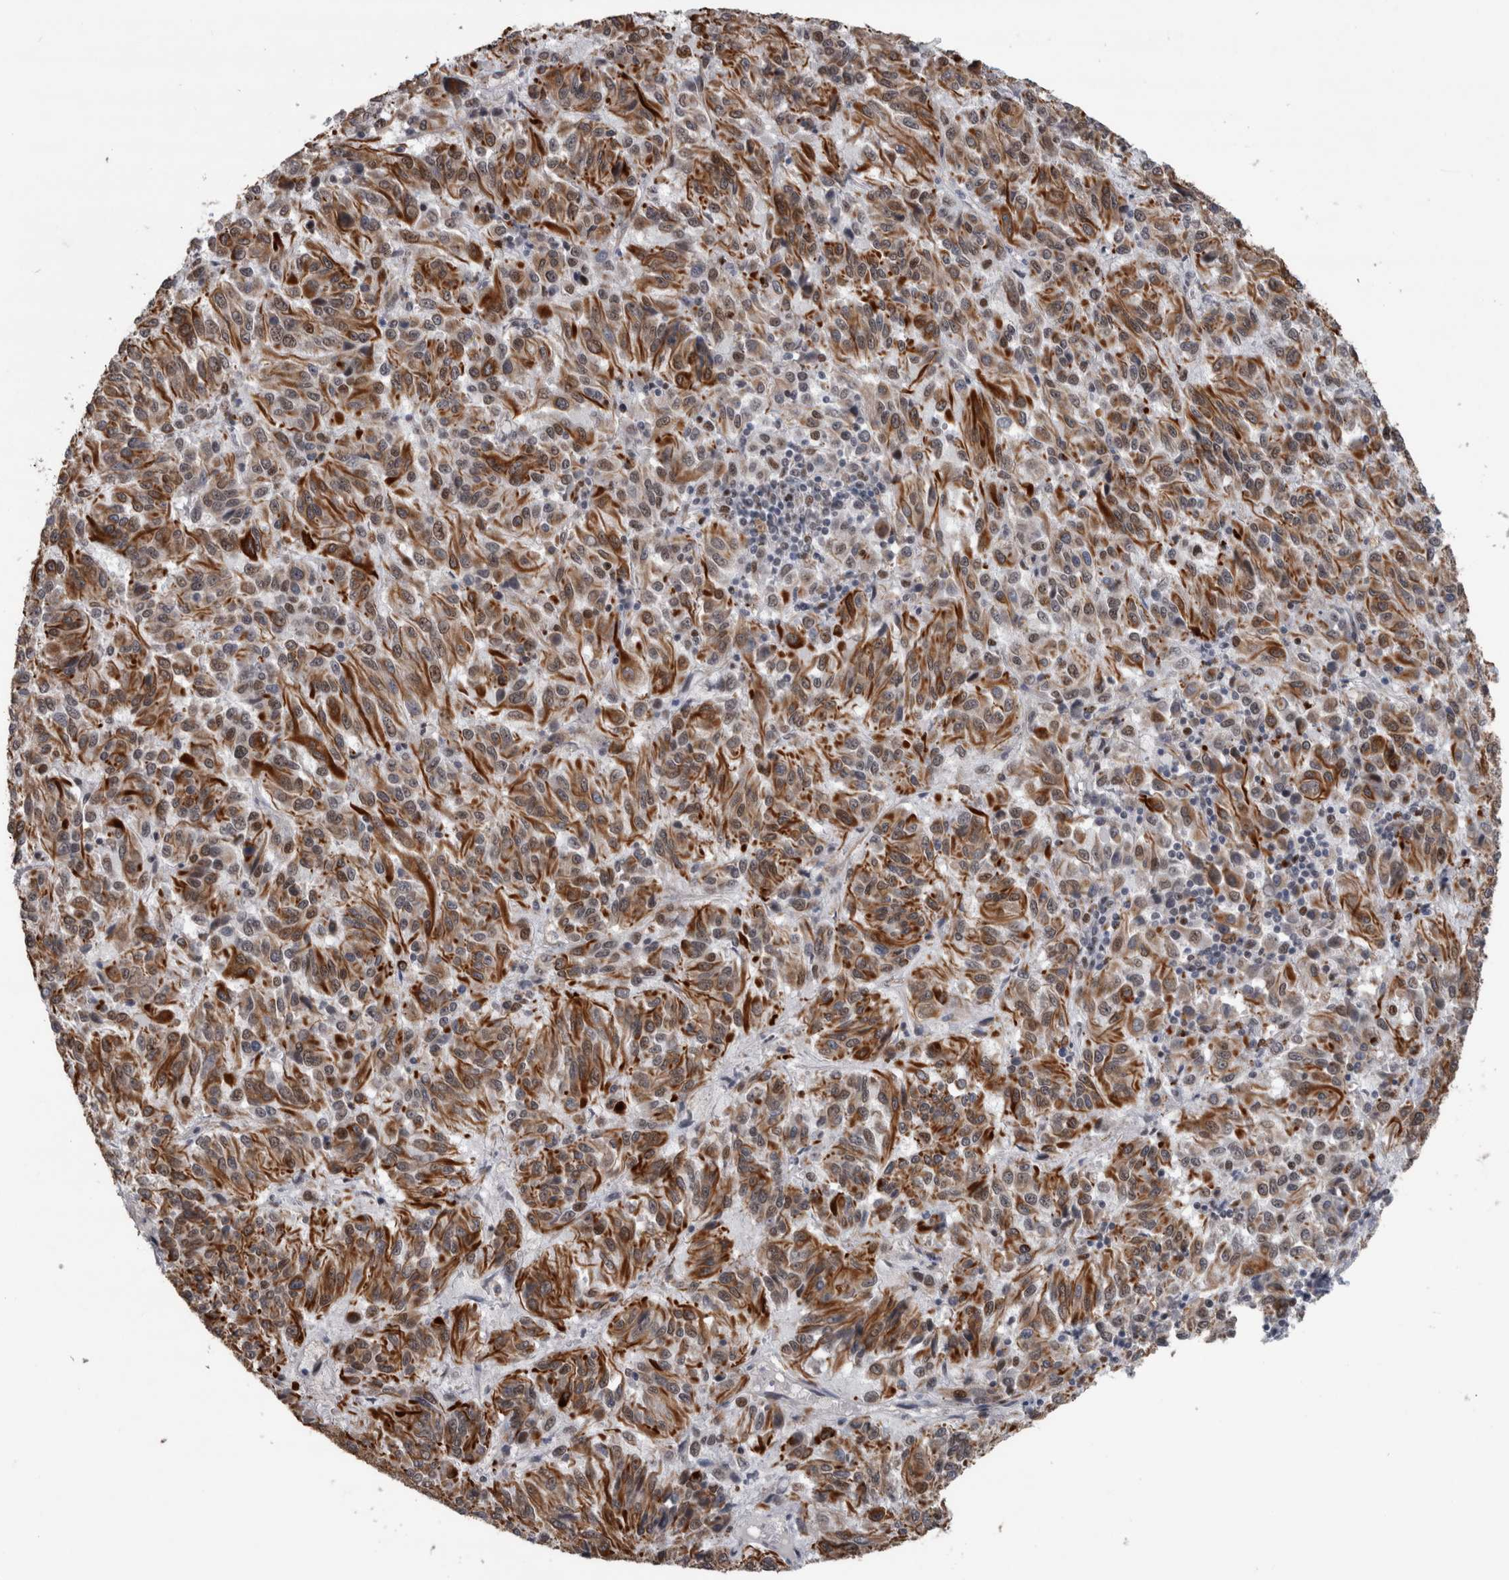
{"staining": {"intensity": "moderate", "quantity": "25%-75%", "location": "cytoplasmic/membranous"}, "tissue": "melanoma", "cell_type": "Tumor cells", "image_type": "cancer", "snomed": [{"axis": "morphology", "description": "Malignant melanoma, Metastatic site"}, {"axis": "topography", "description": "Lung"}], "caption": "Melanoma stained with immunohistochemistry reveals moderate cytoplasmic/membranous expression in approximately 25%-75% of tumor cells.", "gene": "POLD2", "patient": {"sex": "male", "age": 64}}